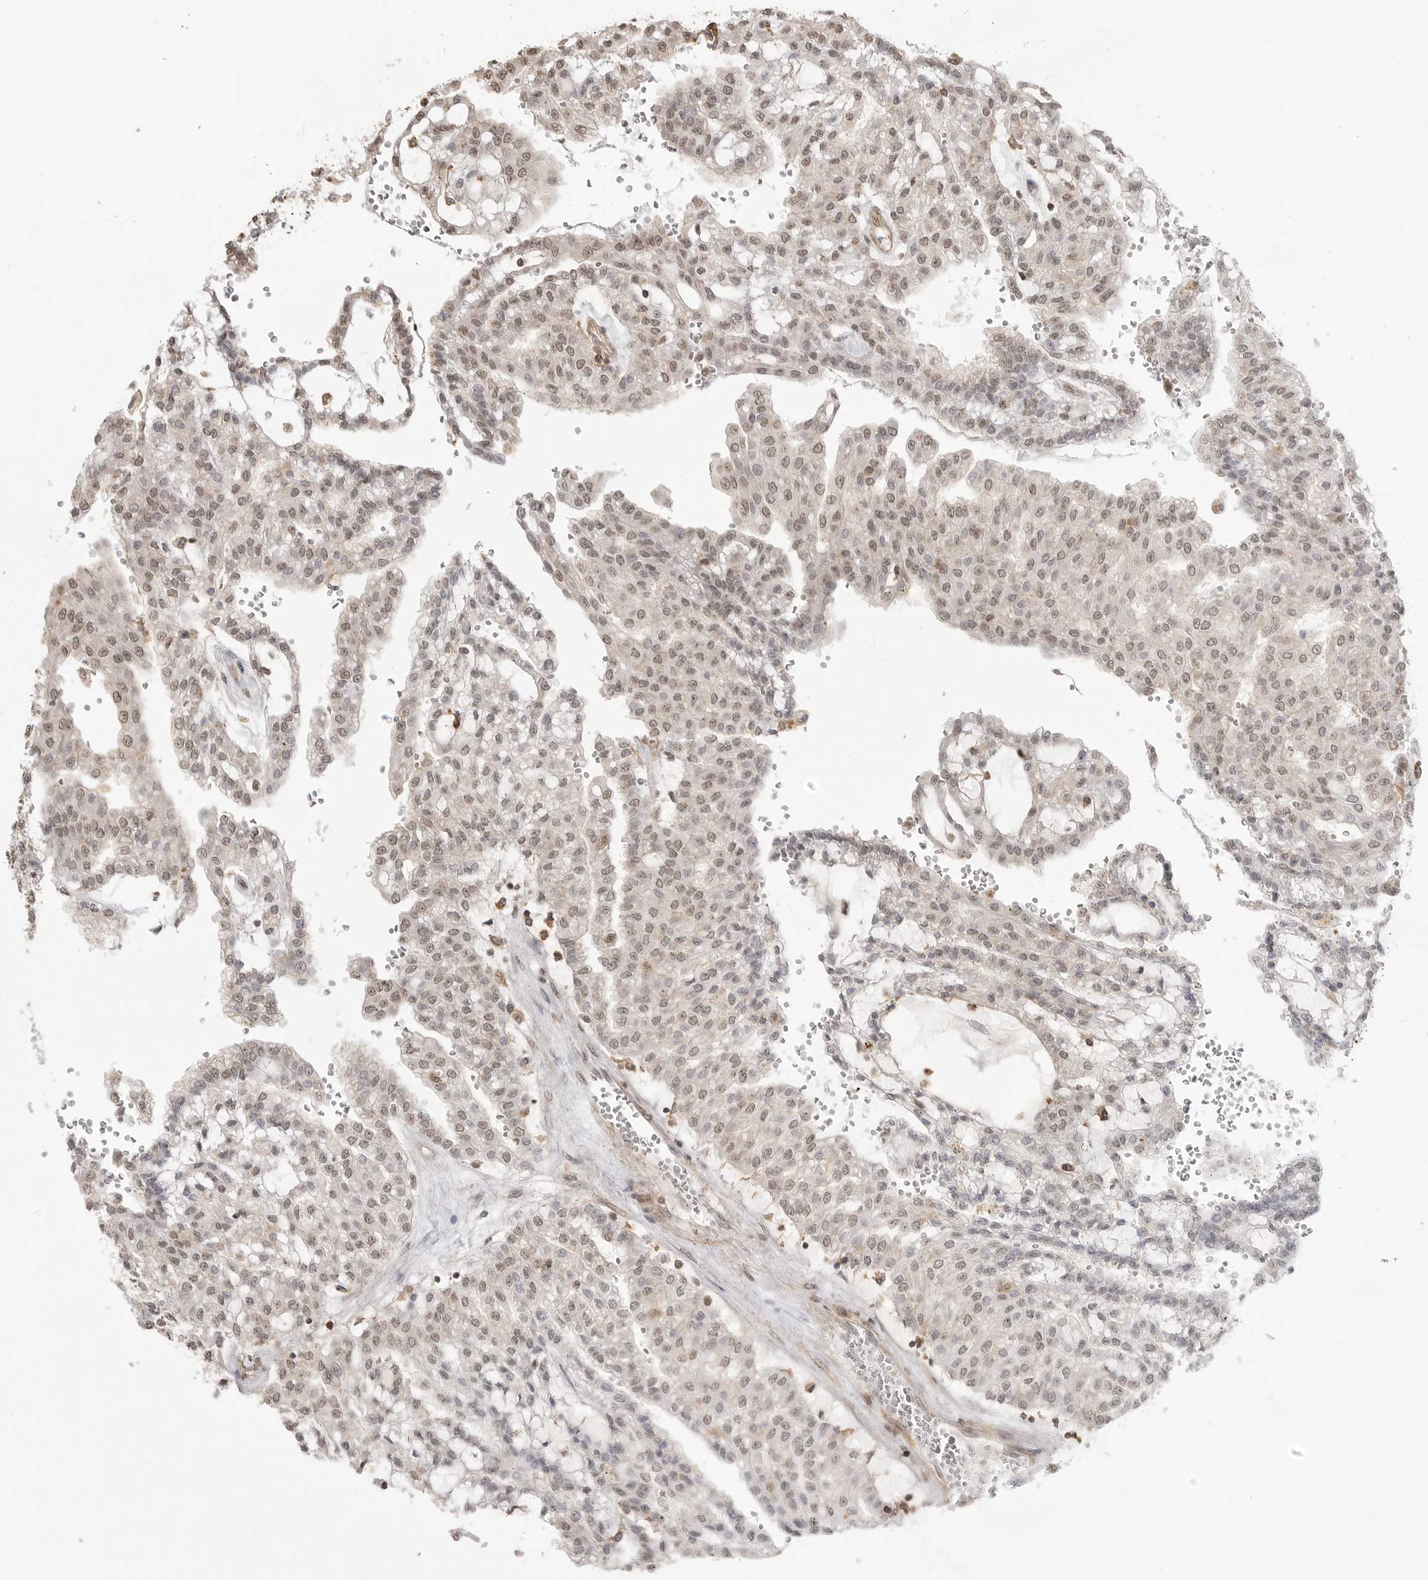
{"staining": {"intensity": "weak", "quantity": ">75%", "location": "nuclear"}, "tissue": "renal cancer", "cell_type": "Tumor cells", "image_type": "cancer", "snomed": [{"axis": "morphology", "description": "Adenocarcinoma, NOS"}, {"axis": "topography", "description": "Kidney"}], "caption": "This is an image of IHC staining of renal cancer, which shows weak staining in the nuclear of tumor cells.", "gene": "GPC2", "patient": {"sex": "male", "age": 63}}